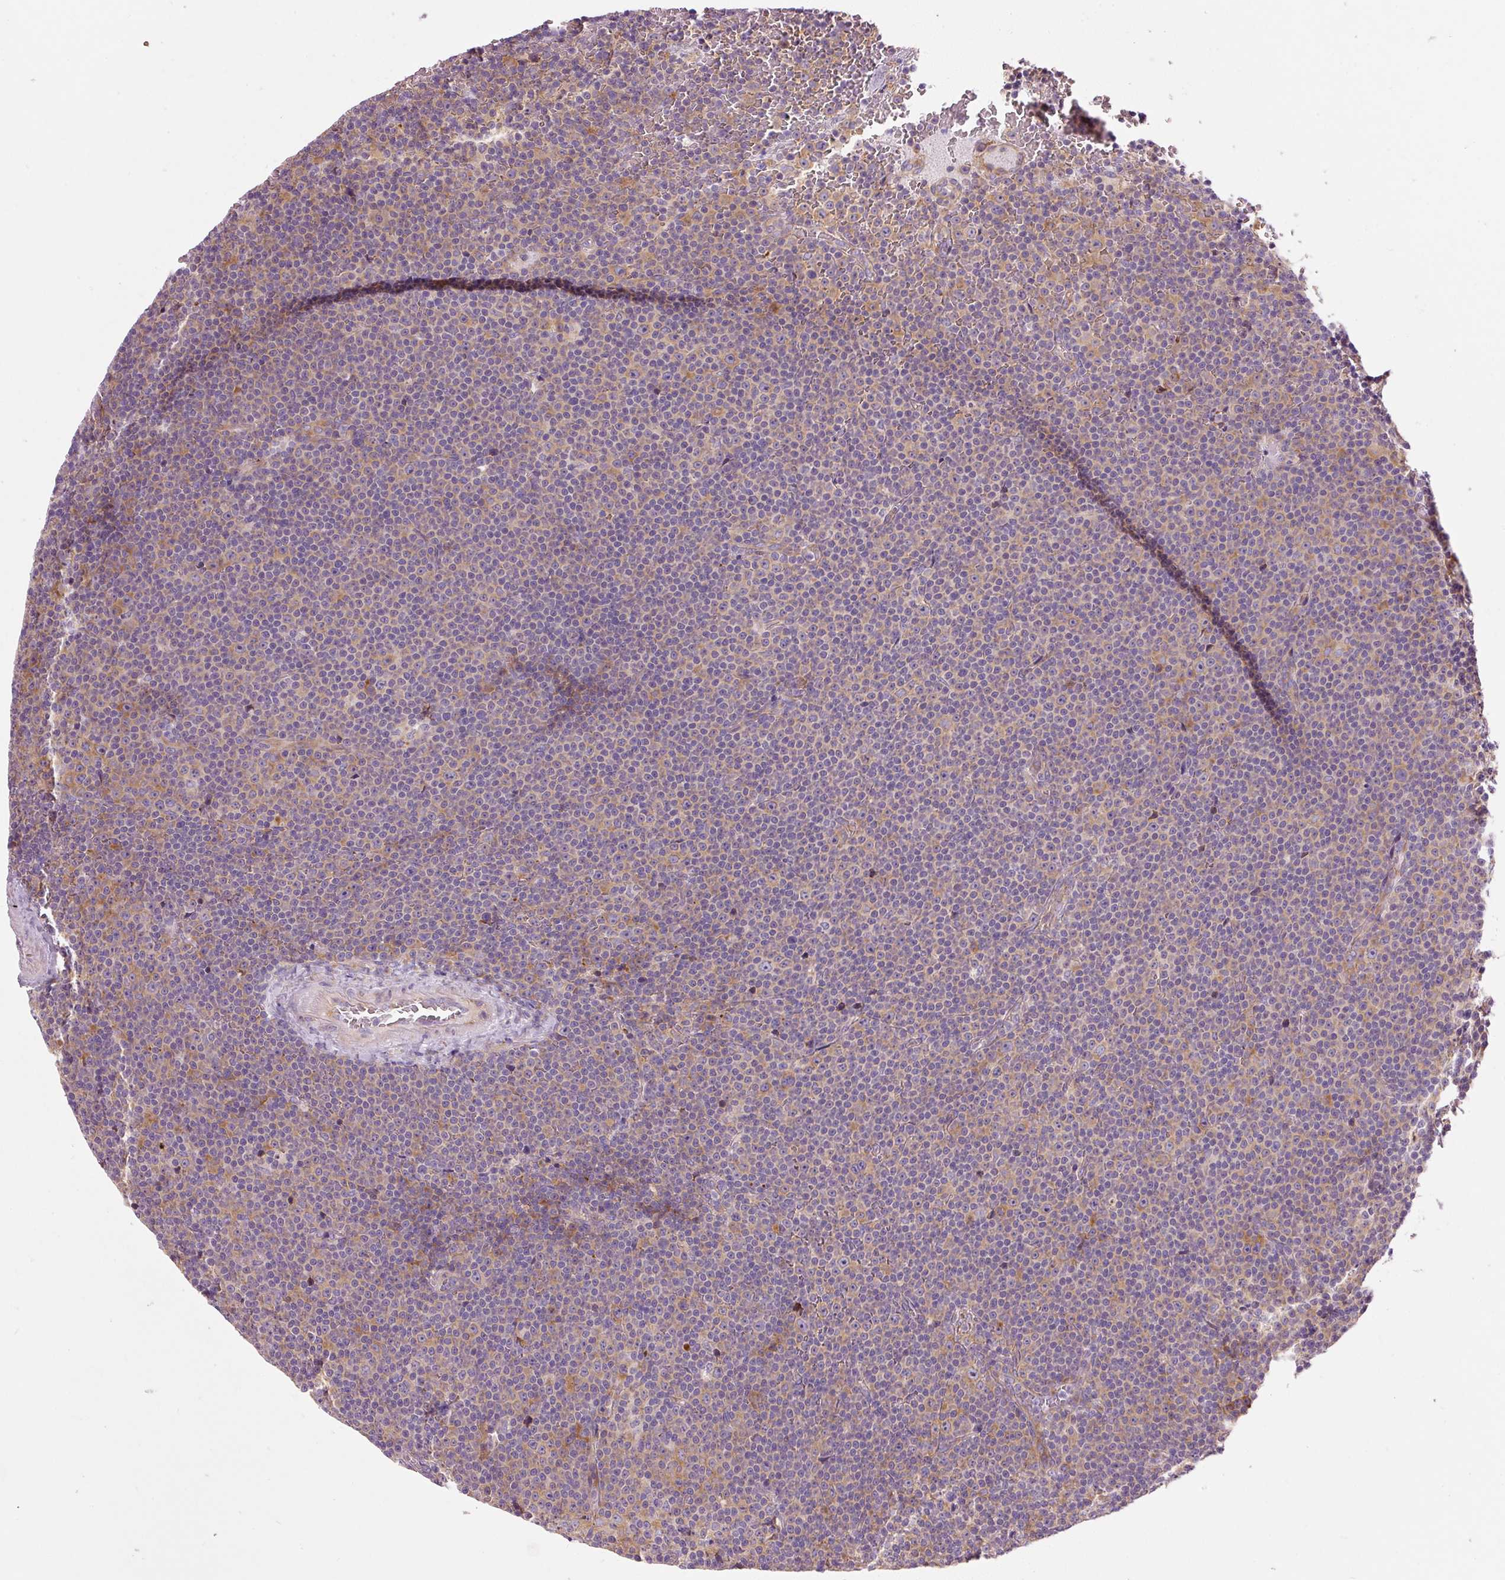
{"staining": {"intensity": "negative", "quantity": "none", "location": "none"}, "tissue": "lymphoma", "cell_type": "Tumor cells", "image_type": "cancer", "snomed": [{"axis": "morphology", "description": "Malignant lymphoma, non-Hodgkin's type, Low grade"}, {"axis": "topography", "description": "Lymph node"}], "caption": "Malignant lymphoma, non-Hodgkin's type (low-grade) was stained to show a protein in brown. There is no significant positivity in tumor cells.", "gene": "RPL10A", "patient": {"sex": "female", "age": 67}}